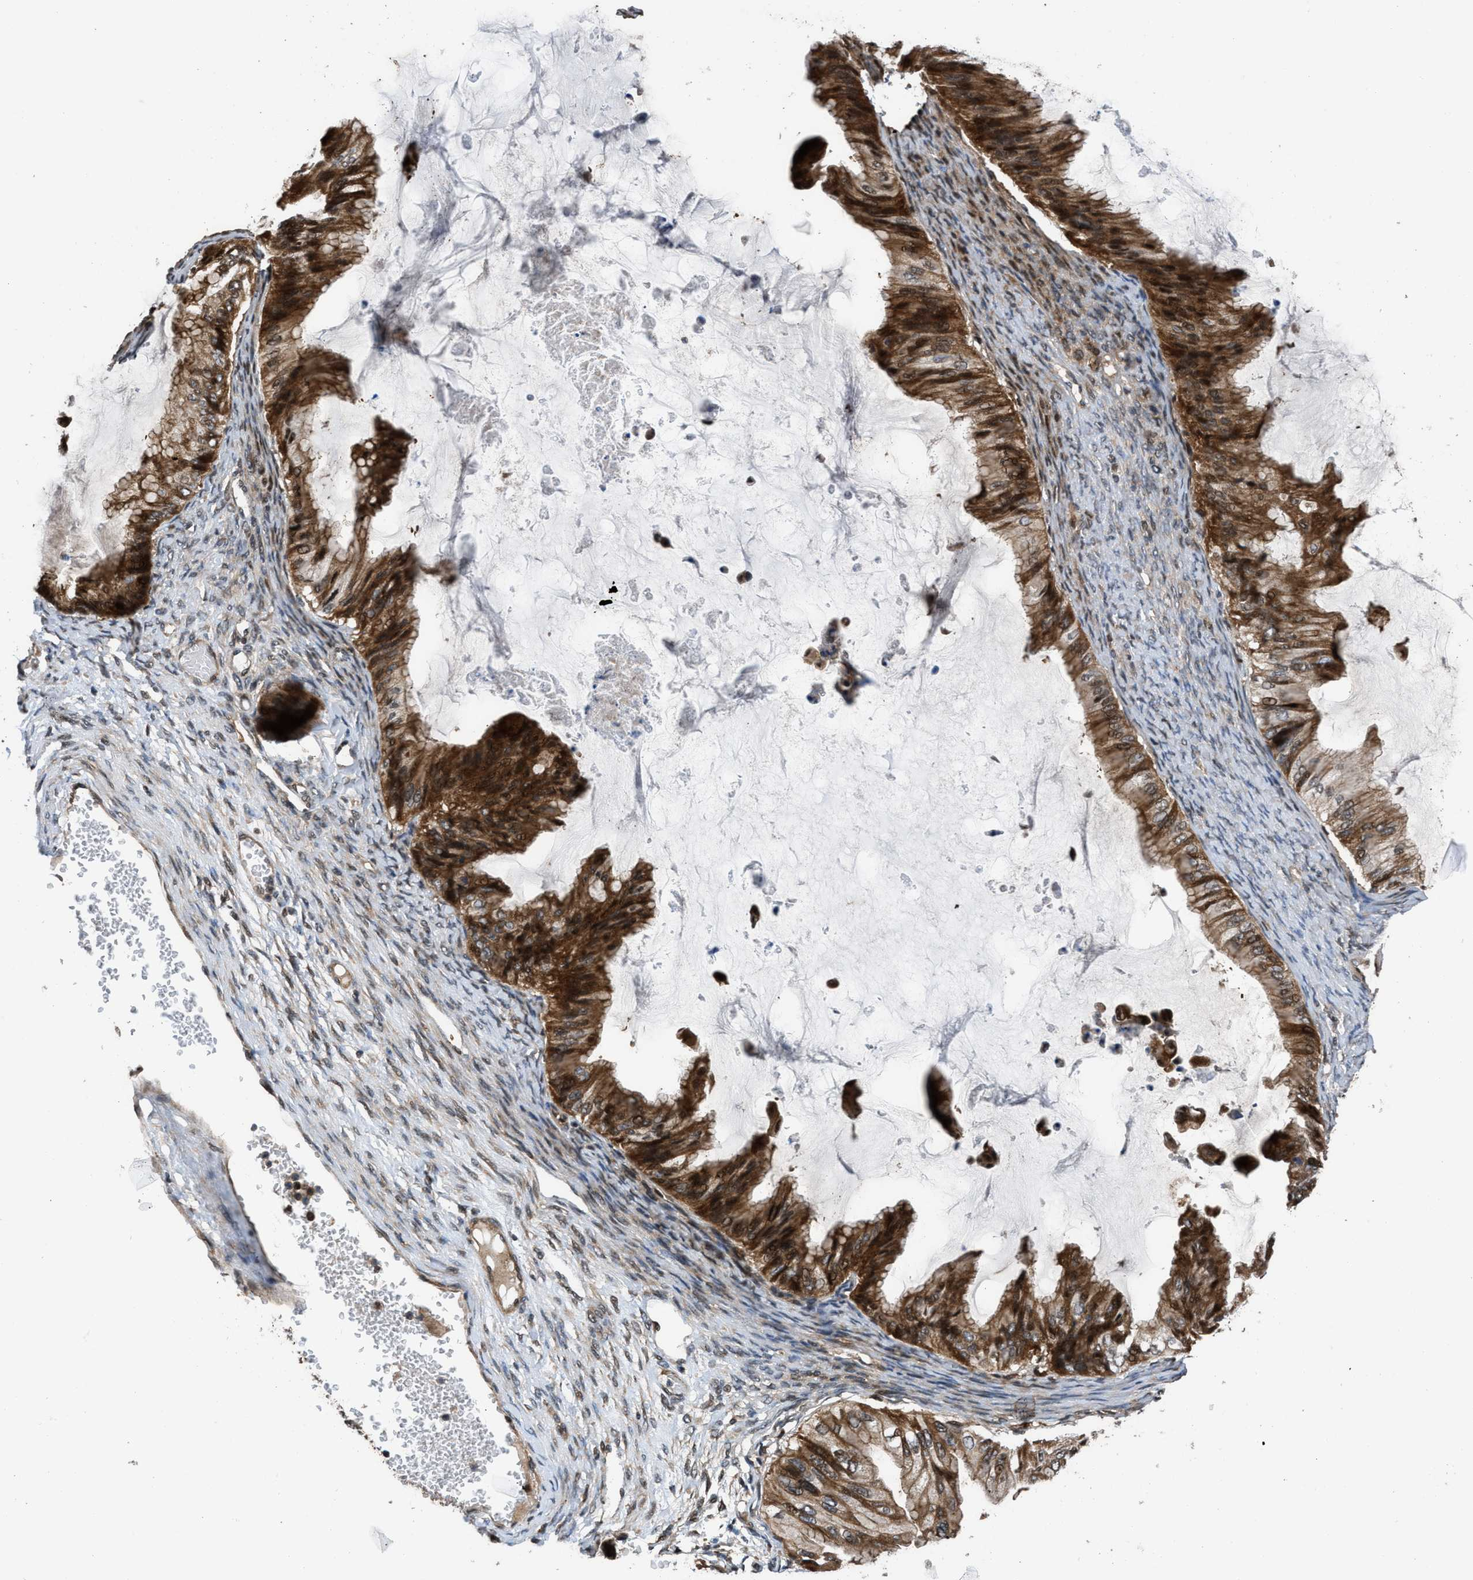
{"staining": {"intensity": "strong", "quantity": ">75%", "location": "cytoplasmic/membranous"}, "tissue": "ovarian cancer", "cell_type": "Tumor cells", "image_type": "cancer", "snomed": [{"axis": "morphology", "description": "Cystadenocarcinoma, mucinous, NOS"}, {"axis": "topography", "description": "Ovary"}], "caption": "Protein staining of ovarian cancer (mucinous cystadenocarcinoma) tissue shows strong cytoplasmic/membranous positivity in about >75% of tumor cells. (Stains: DAB in brown, nuclei in blue, Microscopy: brightfield microscopy at high magnification).", "gene": "CTBS", "patient": {"sex": "female", "age": 61}}